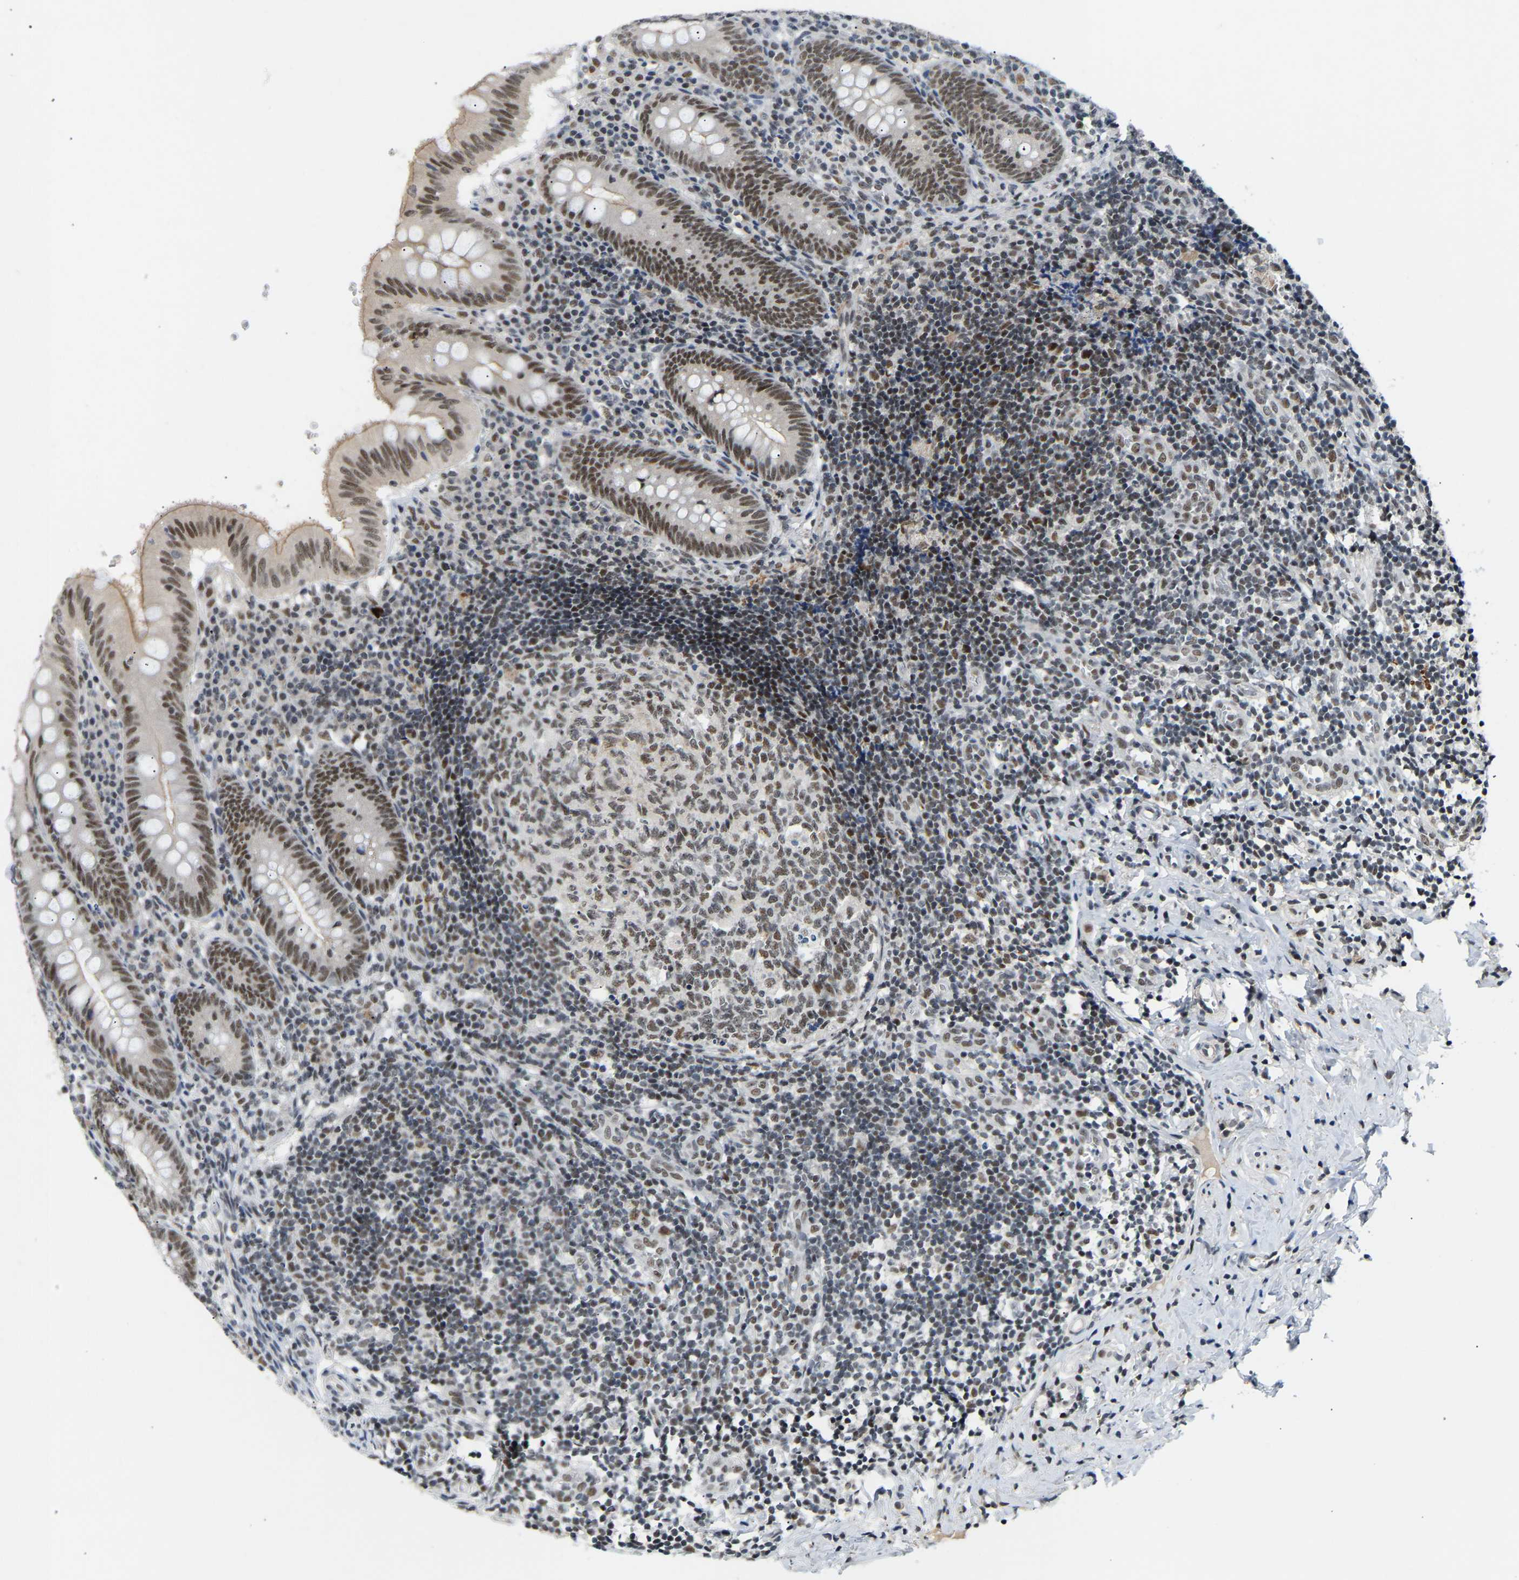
{"staining": {"intensity": "moderate", "quantity": ">75%", "location": "nuclear"}, "tissue": "appendix", "cell_type": "Glandular cells", "image_type": "normal", "snomed": [{"axis": "morphology", "description": "Normal tissue, NOS"}, {"axis": "topography", "description": "Appendix"}], "caption": "Benign appendix demonstrates moderate nuclear staining in about >75% of glandular cells.", "gene": "RBM15", "patient": {"sex": "male", "age": 8}}